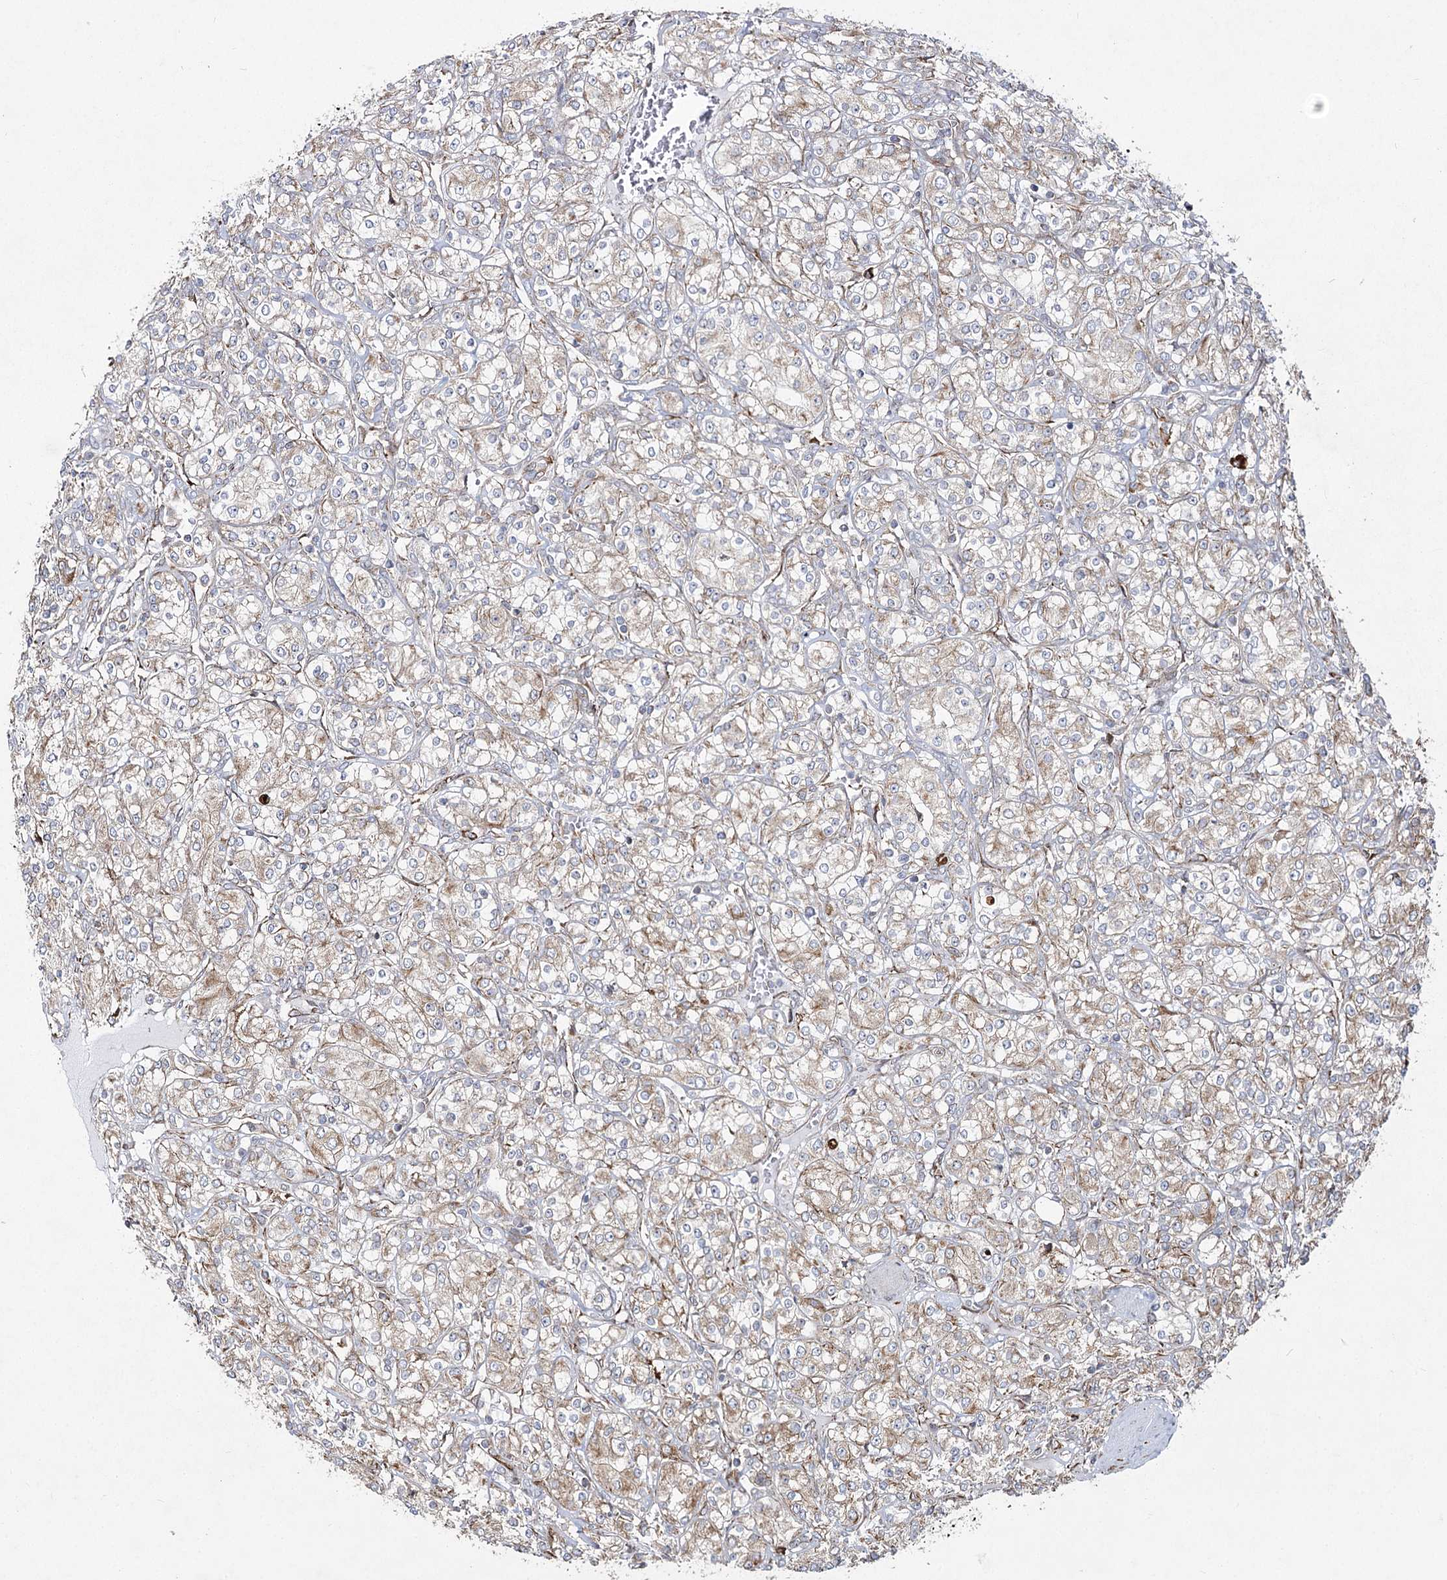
{"staining": {"intensity": "weak", "quantity": "25%-75%", "location": "cytoplasmic/membranous"}, "tissue": "renal cancer", "cell_type": "Tumor cells", "image_type": "cancer", "snomed": [{"axis": "morphology", "description": "Adenocarcinoma, NOS"}, {"axis": "topography", "description": "Kidney"}], "caption": "Immunohistochemistry (DAB (3,3'-diaminobenzidine)) staining of human renal cancer demonstrates weak cytoplasmic/membranous protein positivity in approximately 25%-75% of tumor cells. Nuclei are stained in blue.", "gene": "NHLRC2", "patient": {"sex": "male", "age": 77}}